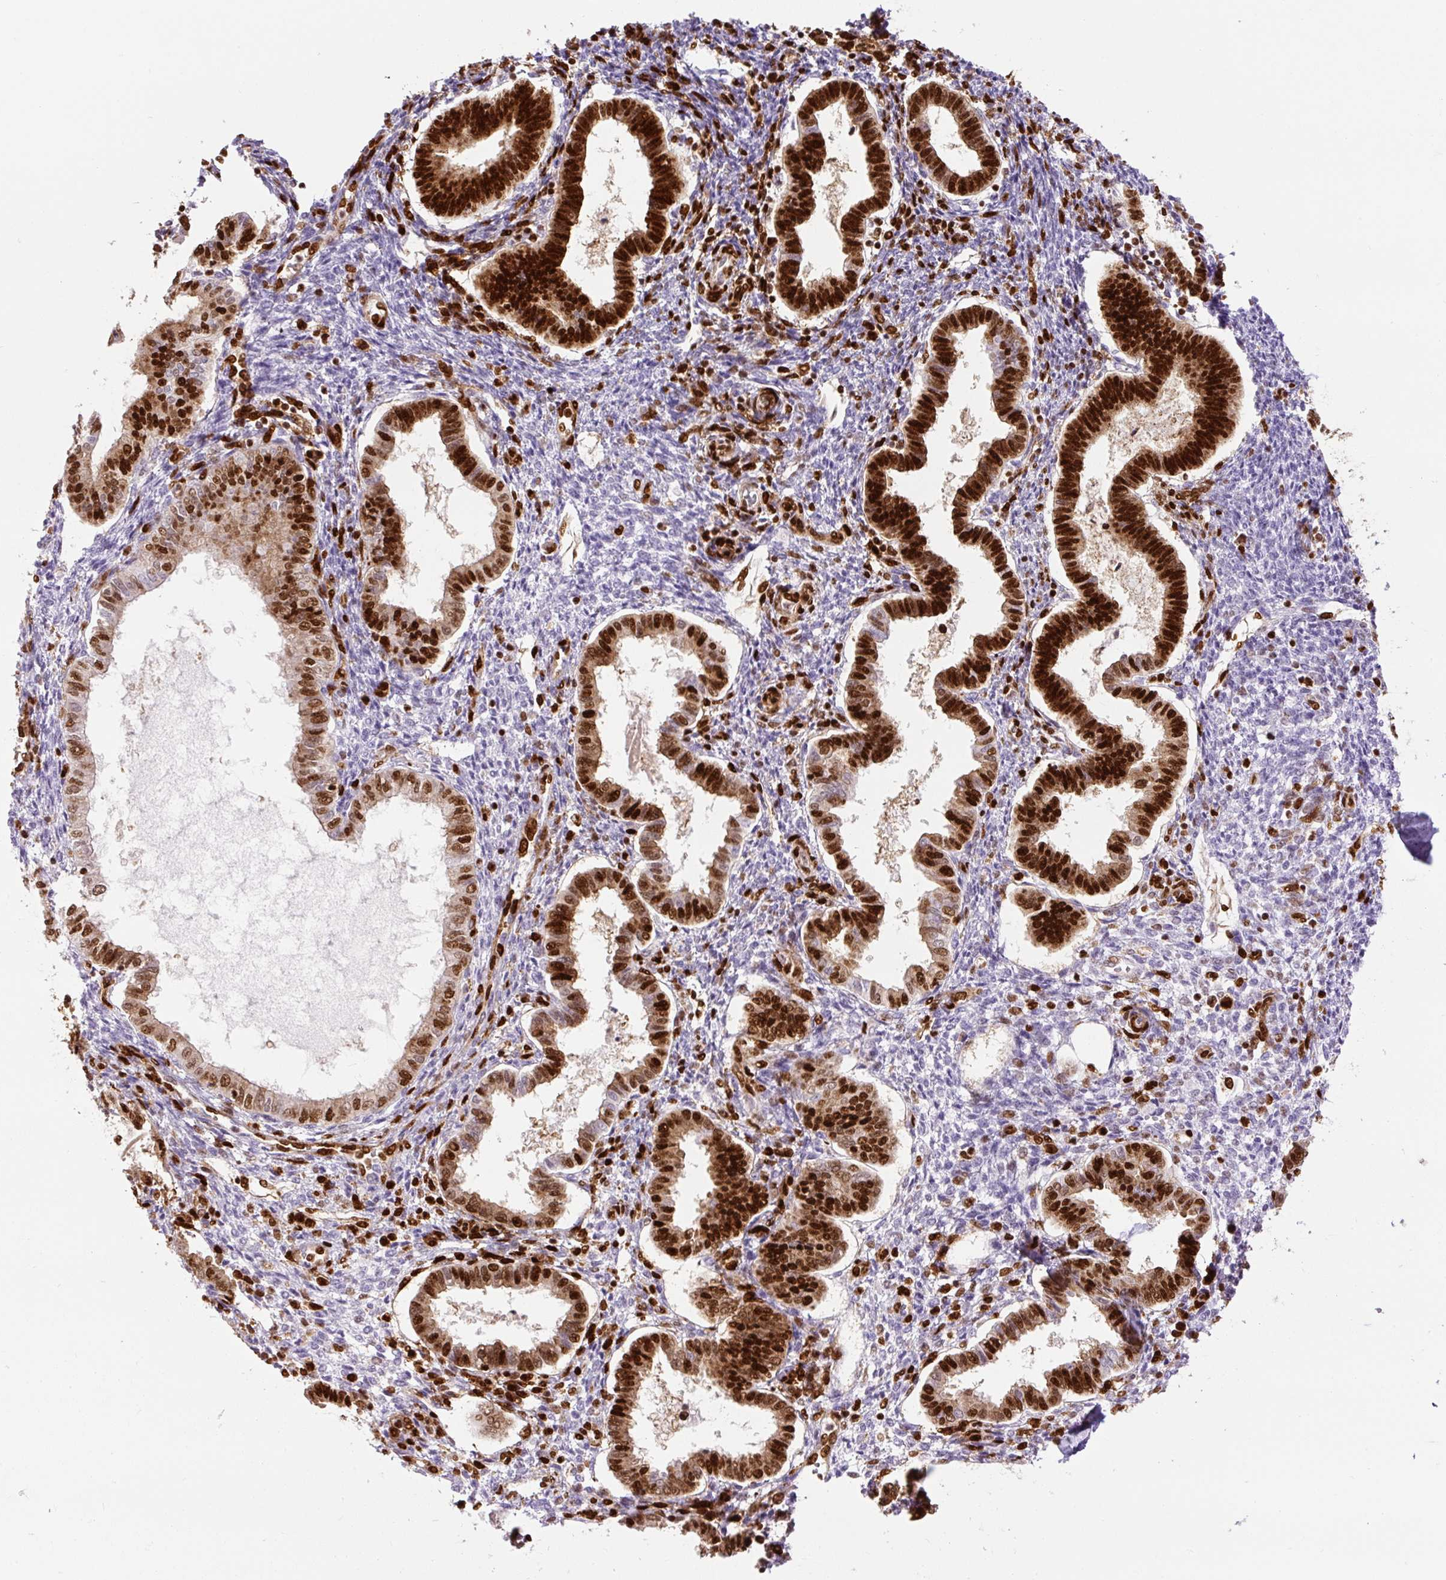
{"staining": {"intensity": "strong", "quantity": ">75%", "location": "nuclear"}, "tissue": "endometrium", "cell_type": "Cells in endometrial stroma", "image_type": "normal", "snomed": [{"axis": "morphology", "description": "Normal tissue, NOS"}, {"axis": "topography", "description": "Endometrium"}], "caption": "Immunohistochemical staining of normal endometrium exhibits high levels of strong nuclear staining in about >75% of cells in endometrial stroma.", "gene": "FUS", "patient": {"sex": "female", "age": 24}}